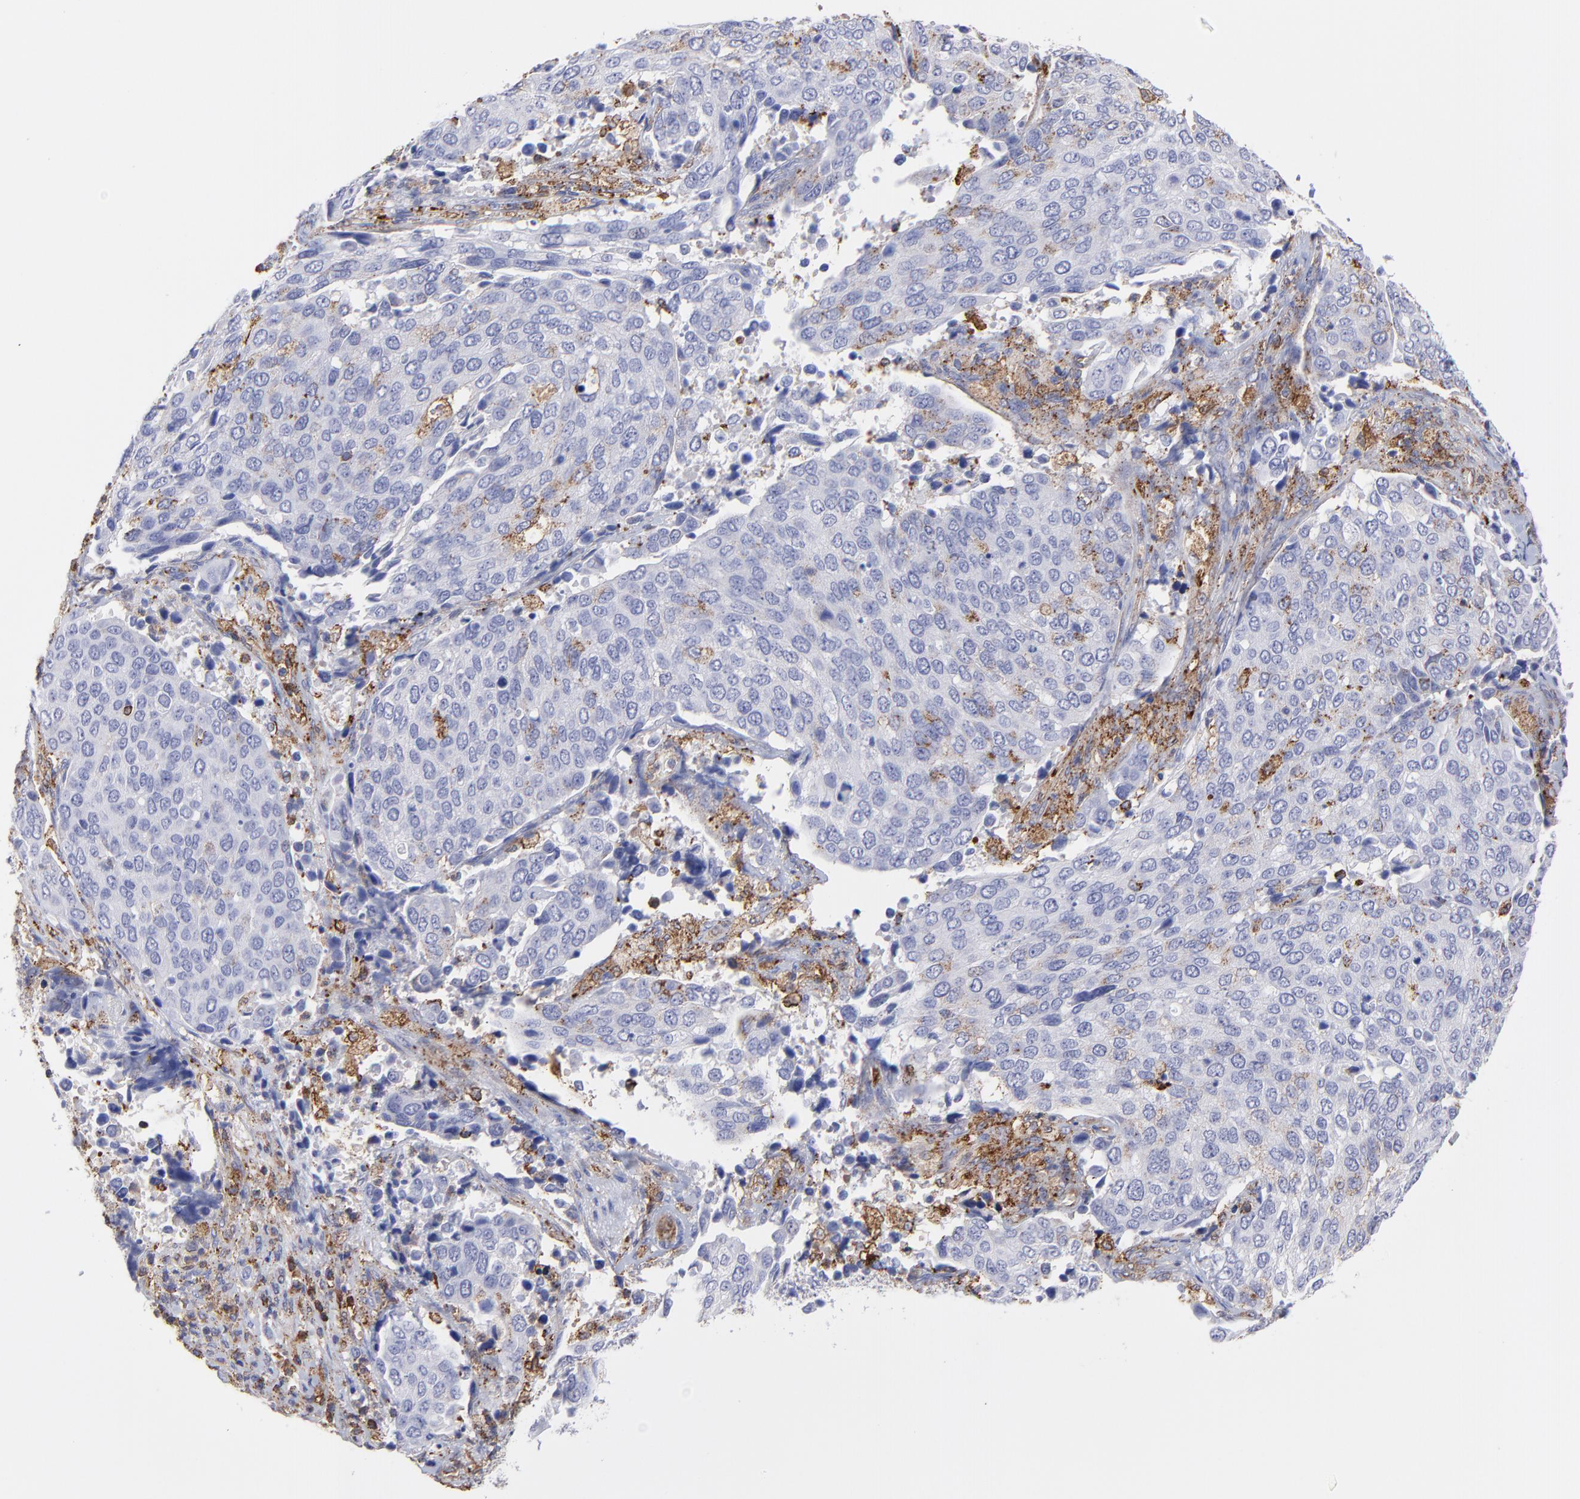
{"staining": {"intensity": "moderate", "quantity": "<25%", "location": "cytoplasmic/membranous"}, "tissue": "cervical cancer", "cell_type": "Tumor cells", "image_type": "cancer", "snomed": [{"axis": "morphology", "description": "Squamous cell carcinoma, NOS"}, {"axis": "topography", "description": "Cervix"}], "caption": "A photomicrograph showing moderate cytoplasmic/membranous positivity in about <25% of tumor cells in squamous cell carcinoma (cervical), as visualized by brown immunohistochemical staining.", "gene": "COX8C", "patient": {"sex": "female", "age": 54}}